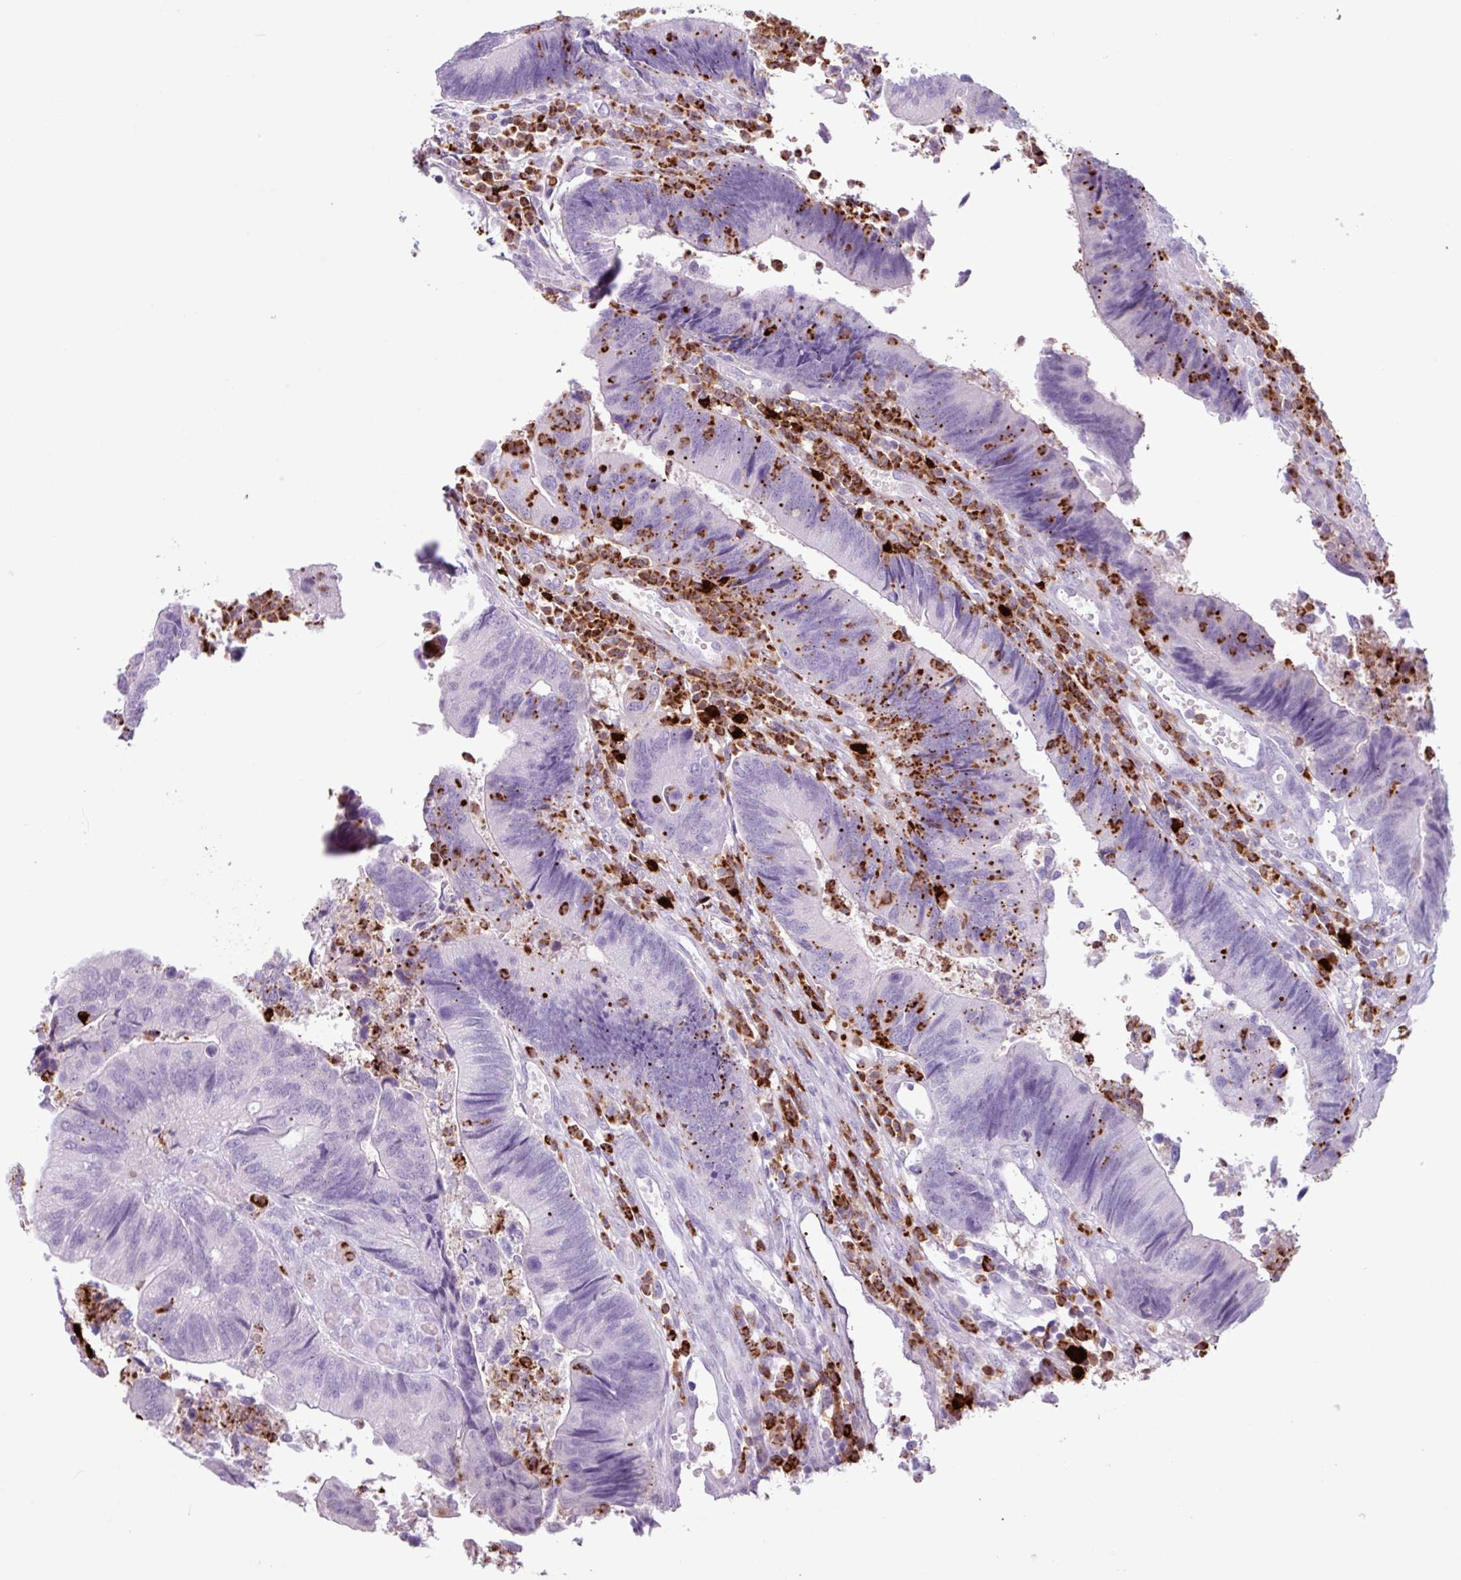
{"staining": {"intensity": "negative", "quantity": "none", "location": "none"}, "tissue": "colorectal cancer", "cell_type": "Tumor cells", "image_type": "cancer", "snomed": [{"axis": "morphology", "description": "Adenocarcinoma, NOS"}, {"axis": "topography", "description": "Colon"}], "caption": "Immunohistochemistry of colorectal adenocarcinoma shows no expression in tumor cells.", "gene": "TMEM178A", "patient": {"sex": "female", "age": 67}}